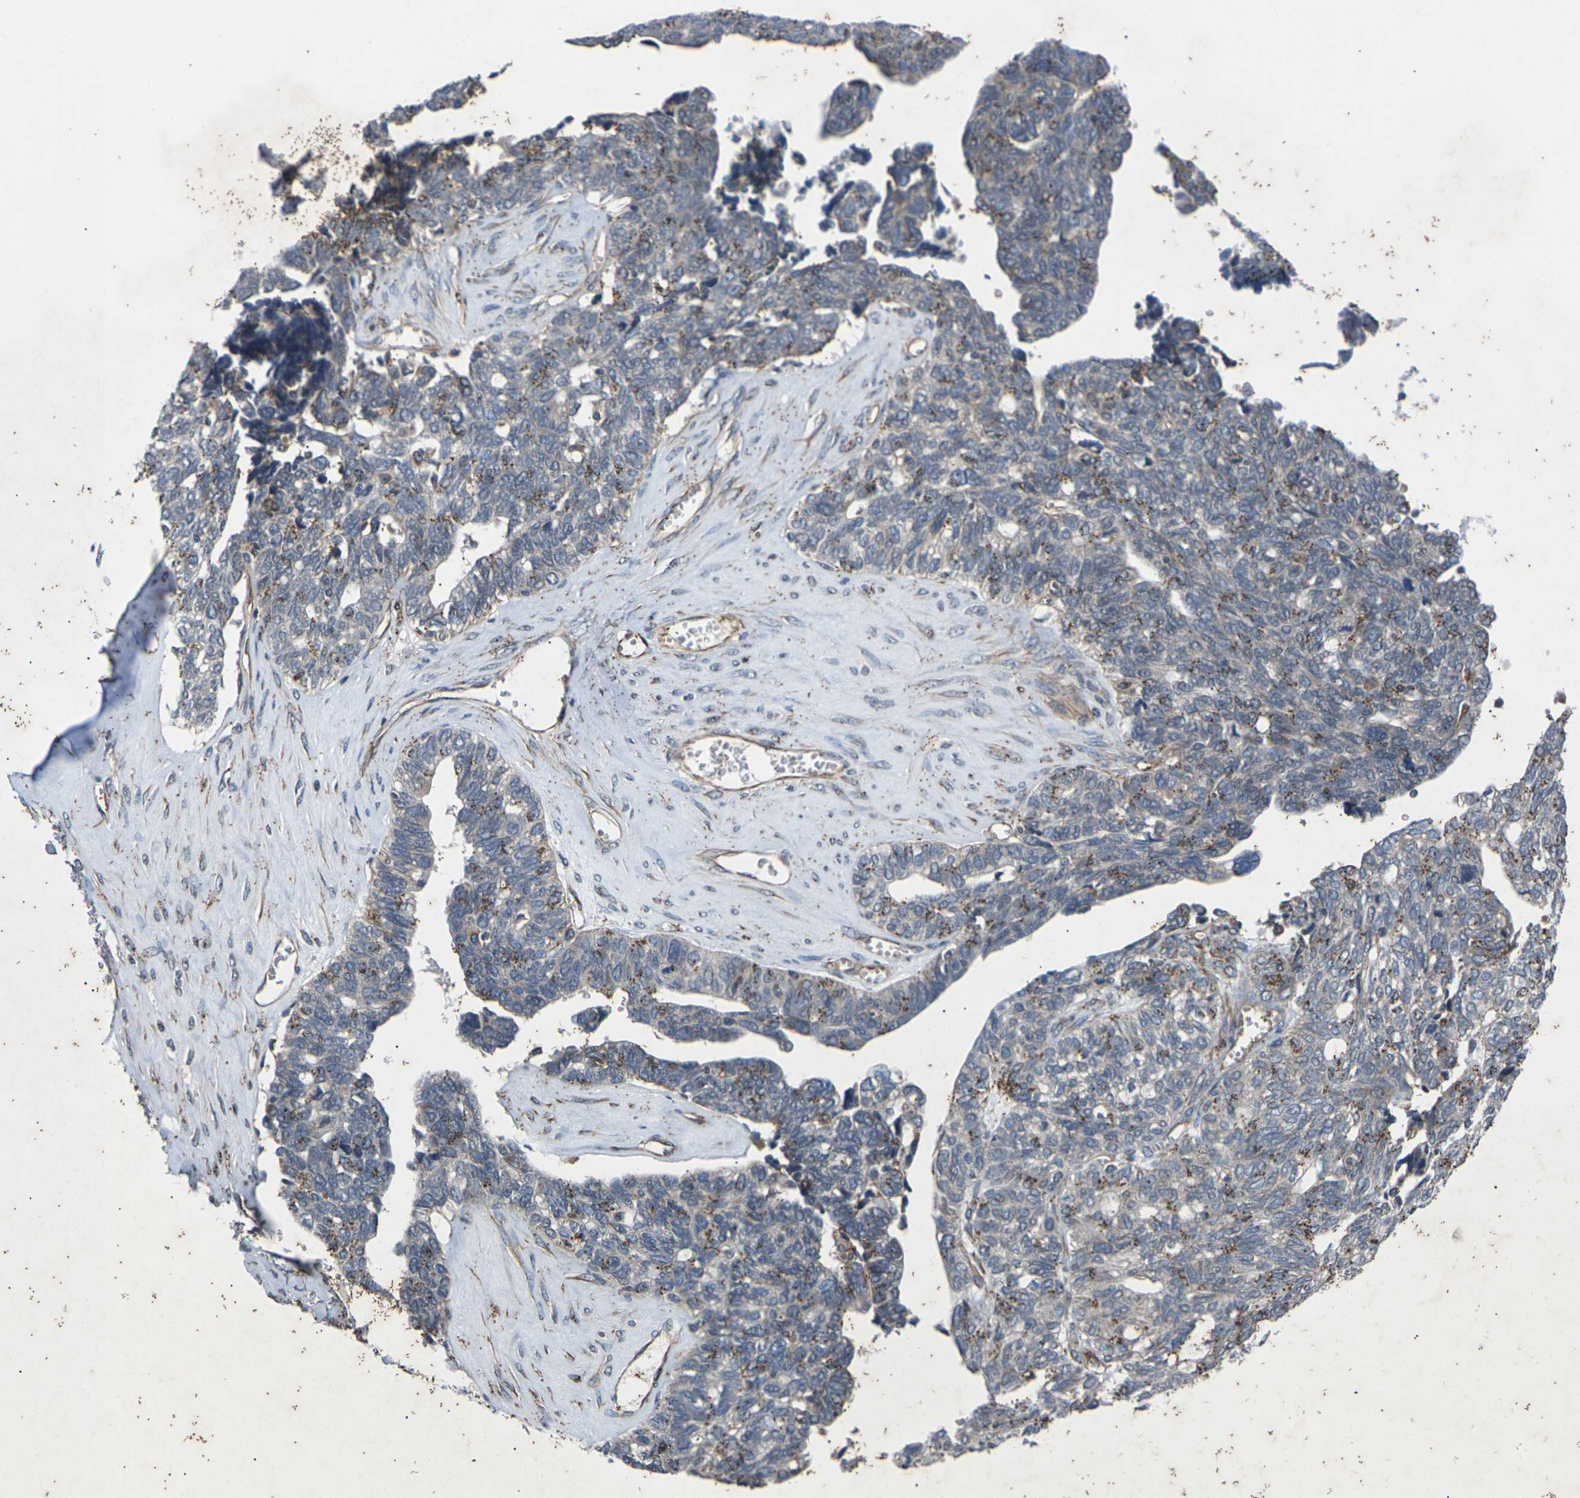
{"staining": {"intensity": "weak", "quantity": "25%-75%", "location": "cytoplasmic/membranous"}, "tissue": "ovarian cancer", "cell_type": "Tumor cells", "image_type": "cancer", "snomed": [{"axis": "morphology", "description": "Cystadenocarcinoma, serous, NOS"}, {"axis": "topography", "description": "Ovary"}], "caption": "A brown stain highlights weak cytoplasmic/membranous expression of a protein in human ovarian cancer (serous cystadenocarcinoma) tumor cells.", "gene": "DKK2", "patient": {"sex": "female", "age": 79}}